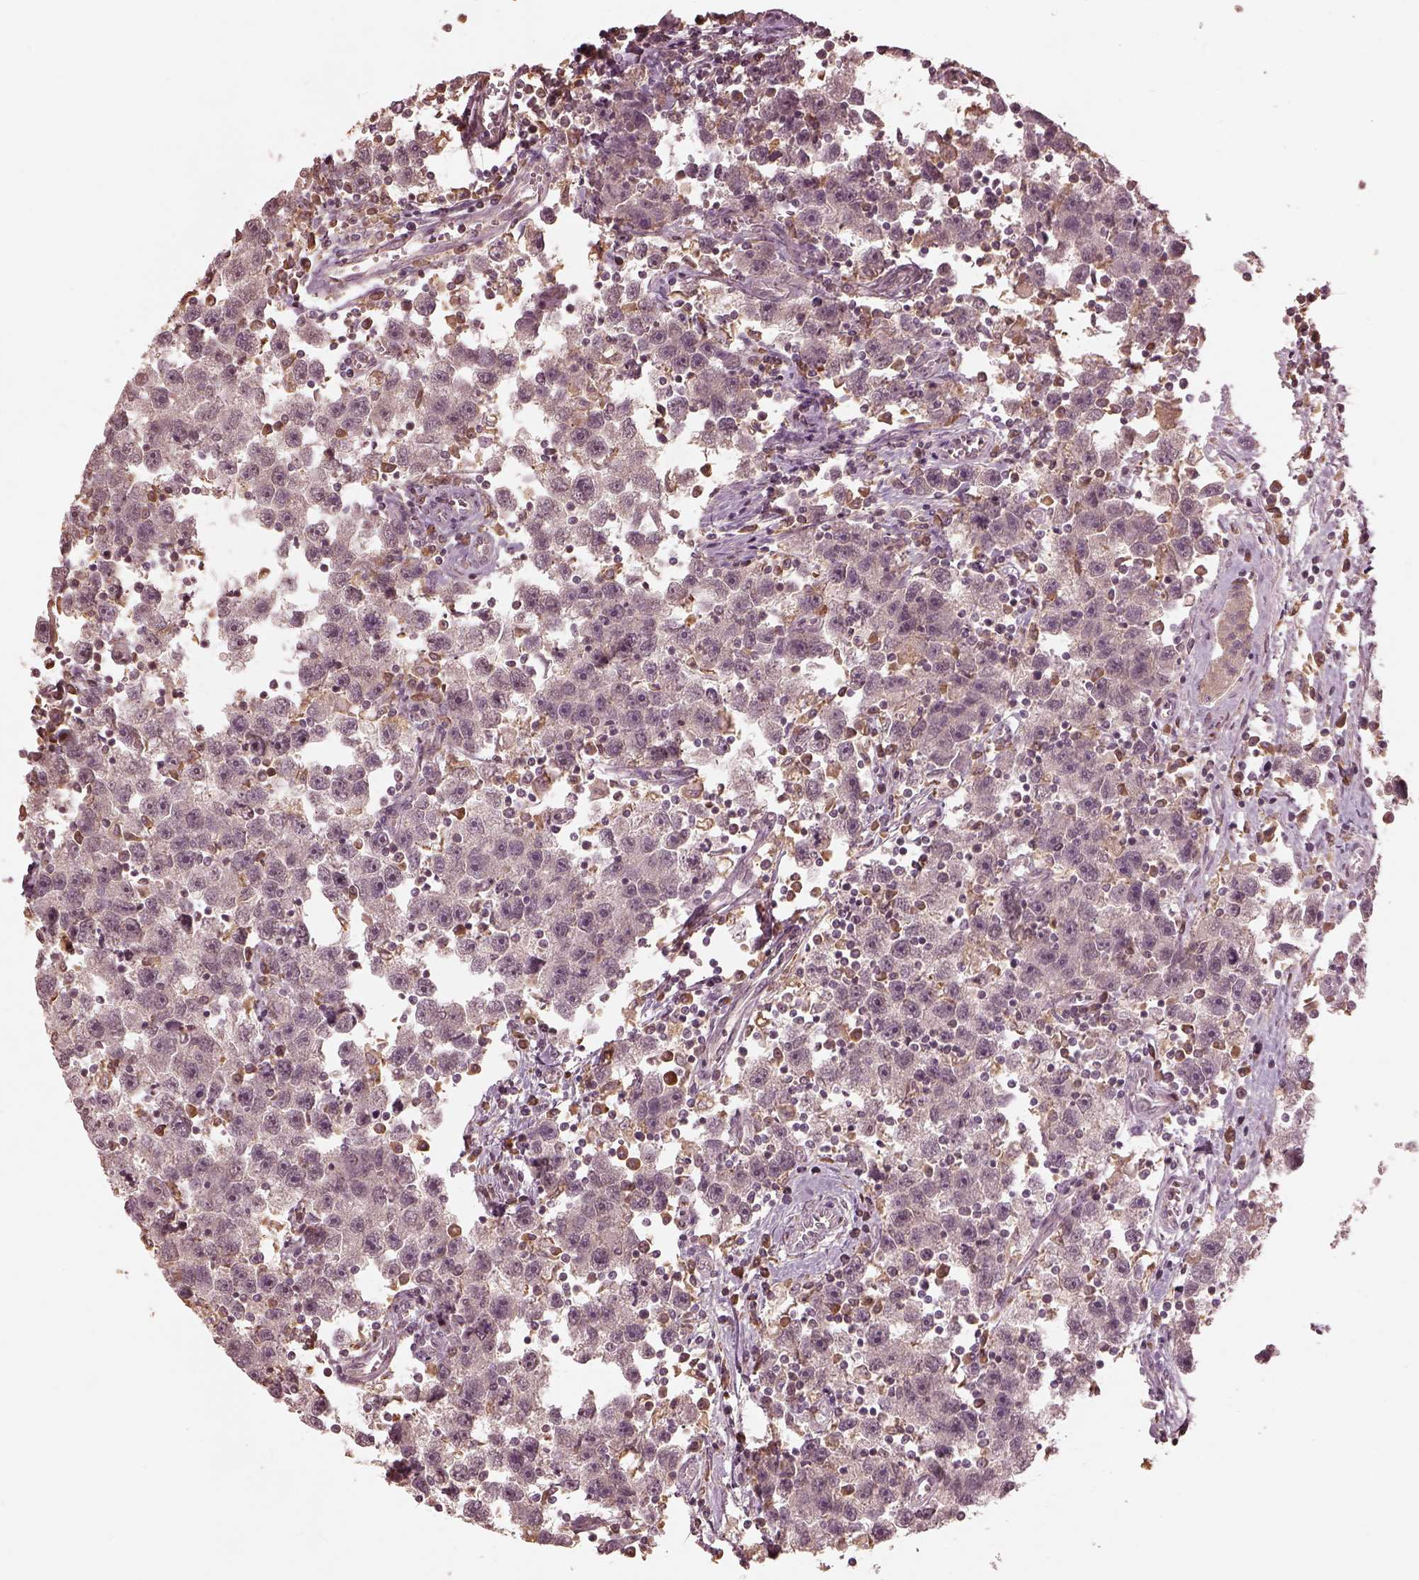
{"staining": {"intensity": "negative", "quantity": "none", "location": "none"}, "tissue": "testis cancer", "cell_type": "Tumor cells", "image_type": "cancer", "snomed": [{"axis": "morphology", "description": "Seminoma, NOS"}, {"axis": "topography", "description": "Testis"}], "caption": "Immunohistochemistry (IHC) image of human testis seminoma stained for a protein (brown), which displays no positivity in tumor cells.", "gene": "CALR3", "patient": {"sex": "male", "age": 30}}